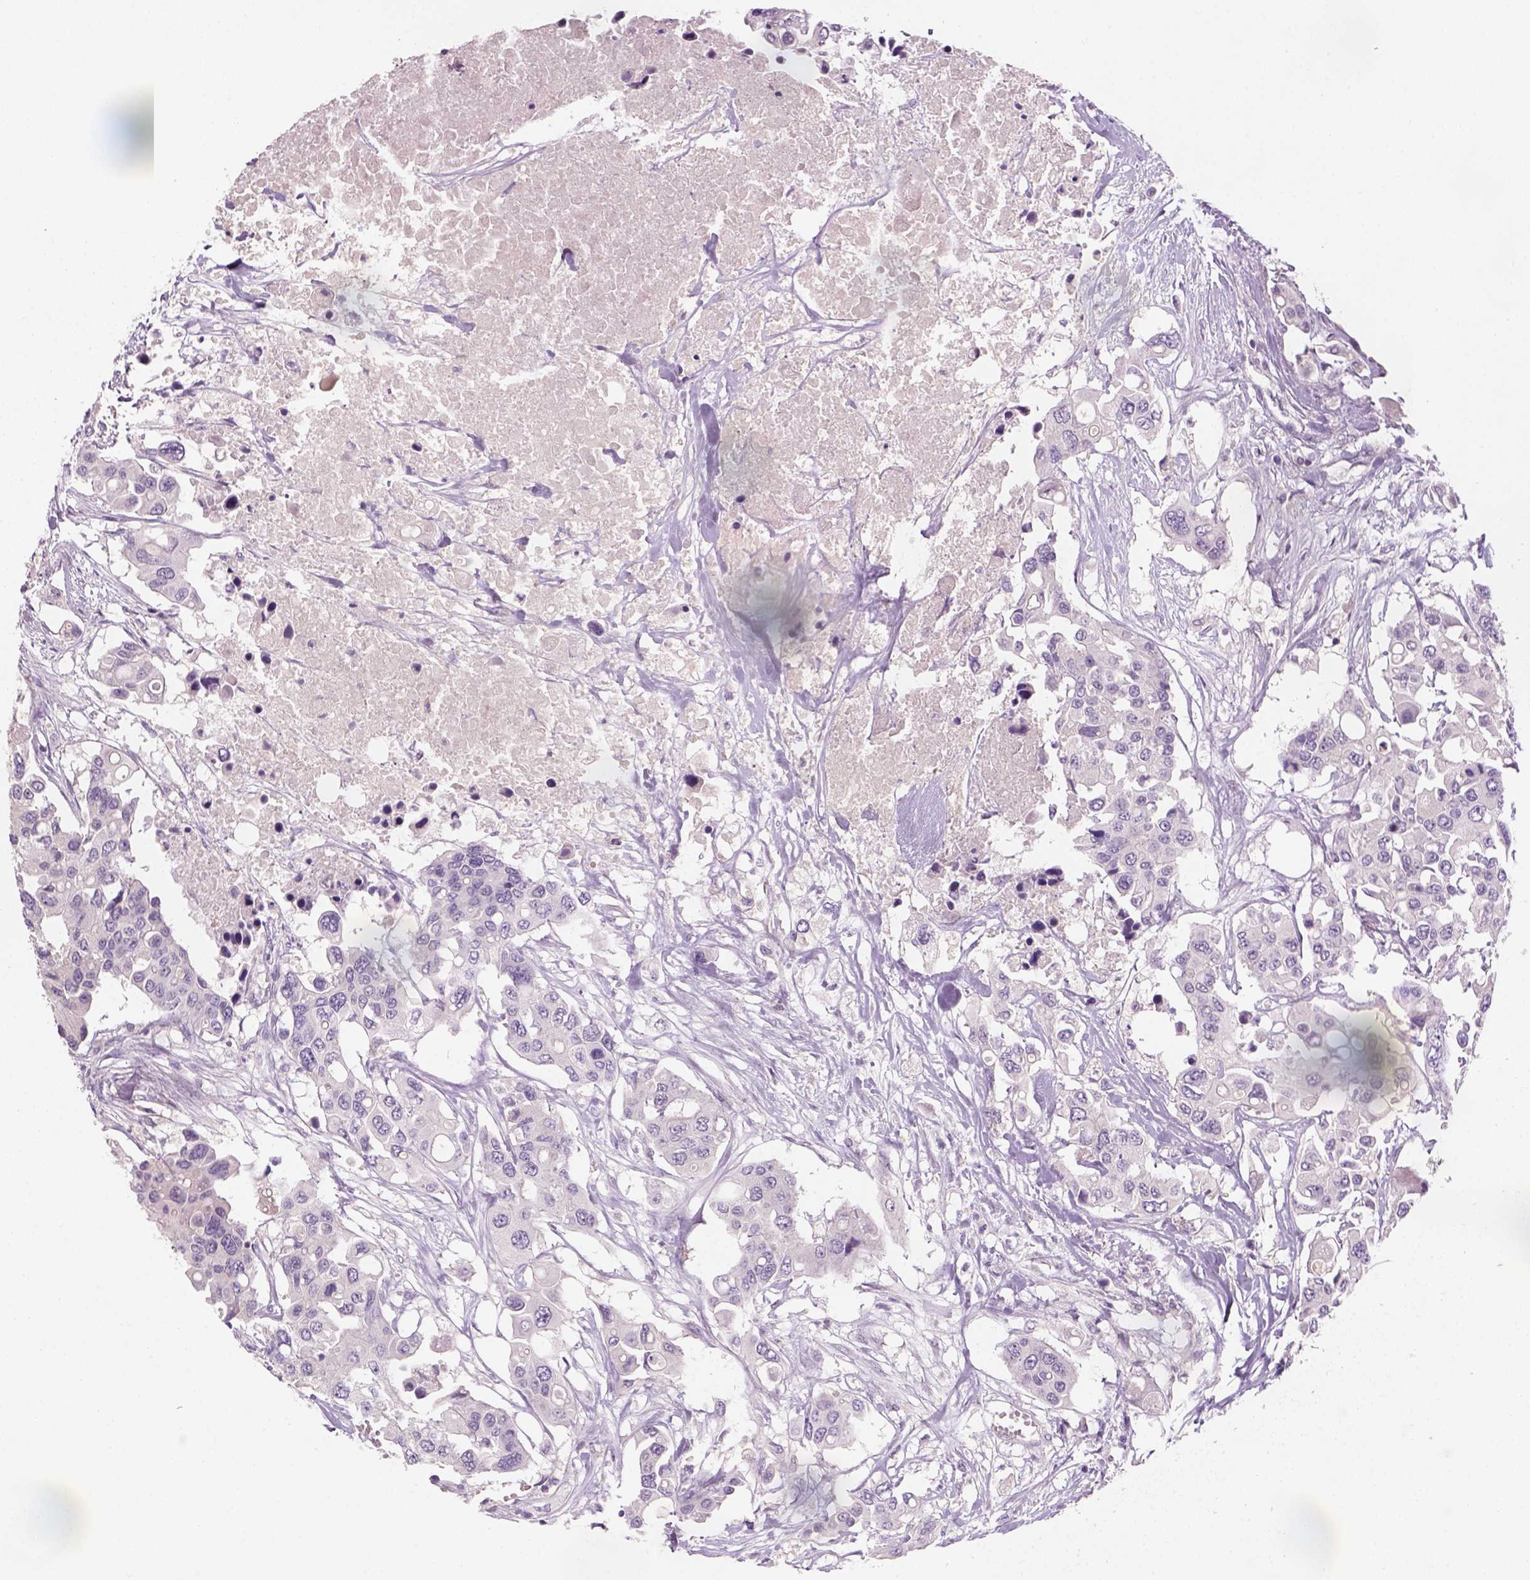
{"staining": {"intensity": "negative", "quantity": "none", "location": "none"}, "tissue": "colorectal cancer", "cell_type": "Tumor cells", "image_type": "cancer", "snomed": [{"axis": "morphology", "description": "Adenocarcinoma, NOS"}, {"axis": "topography", "description": "Colon"}], "caption": "DAB immunohistochemical staining of colorectal cancer shows no significant positivity in tumor cells. (Immunohistochemistry, brightfield microscopy, high magnification).", "gene": "GFI1B", "patient": {"sex": "male", "age": 77}}